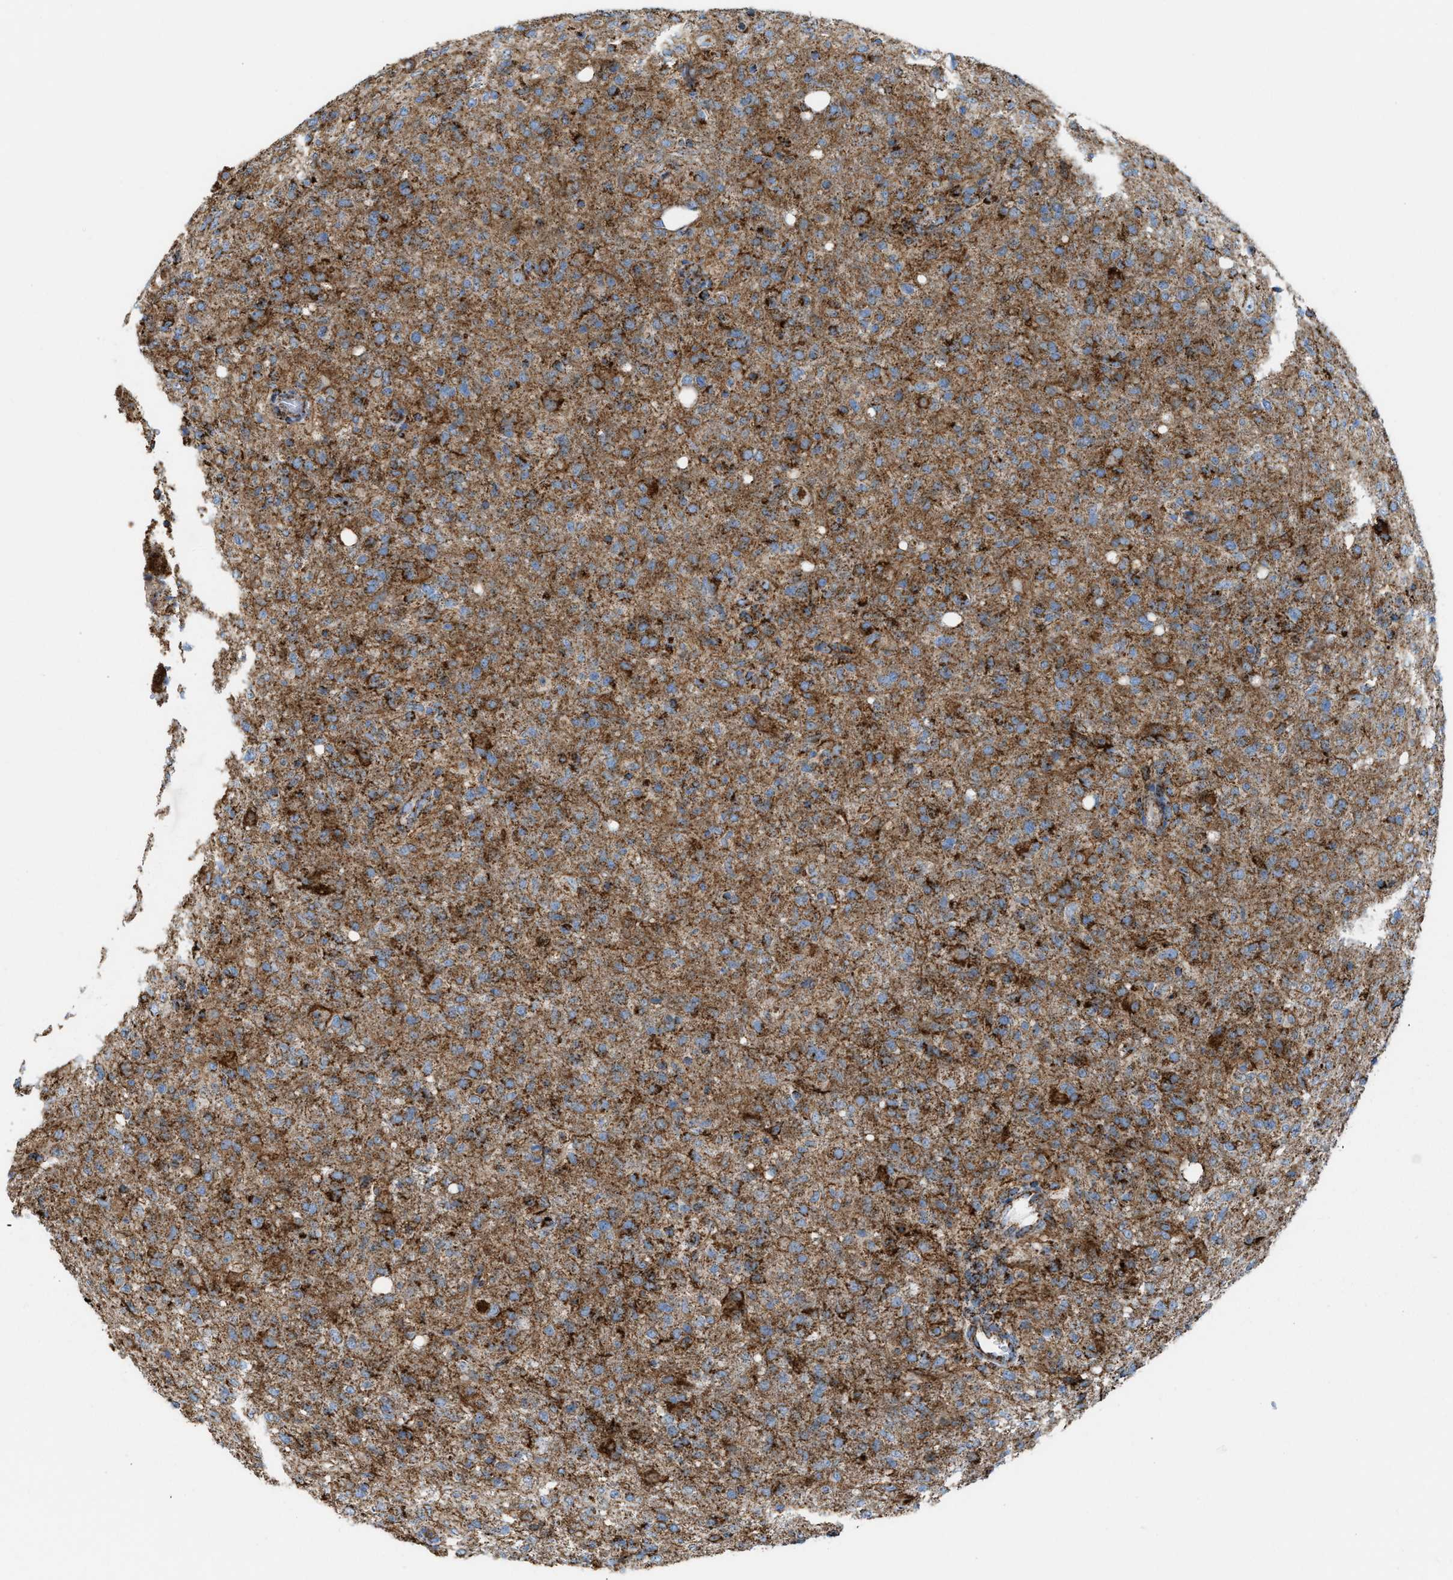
{"staining": {"intensity": "moderate", "quantity": ">75%", "location": "cytoplasmic/membranous"}, "tissue": "glioma", "cell_type": "Tumor cells", "image_type": "cancer", "snomed": [{"axis": "morphology", "description": "Glioma, malignant, High grade"}, {"axis": "topography", "description": "Brain"}], "caption": "IHC histopathology image of glioma stained for a protein (brown), which demonstrates medium levels of moderate cytoplasmic/membranous staining in approximately >75% of tumor cells.", "gene": "ECHS1", "patient": {"sex": "female", "age": 57}}